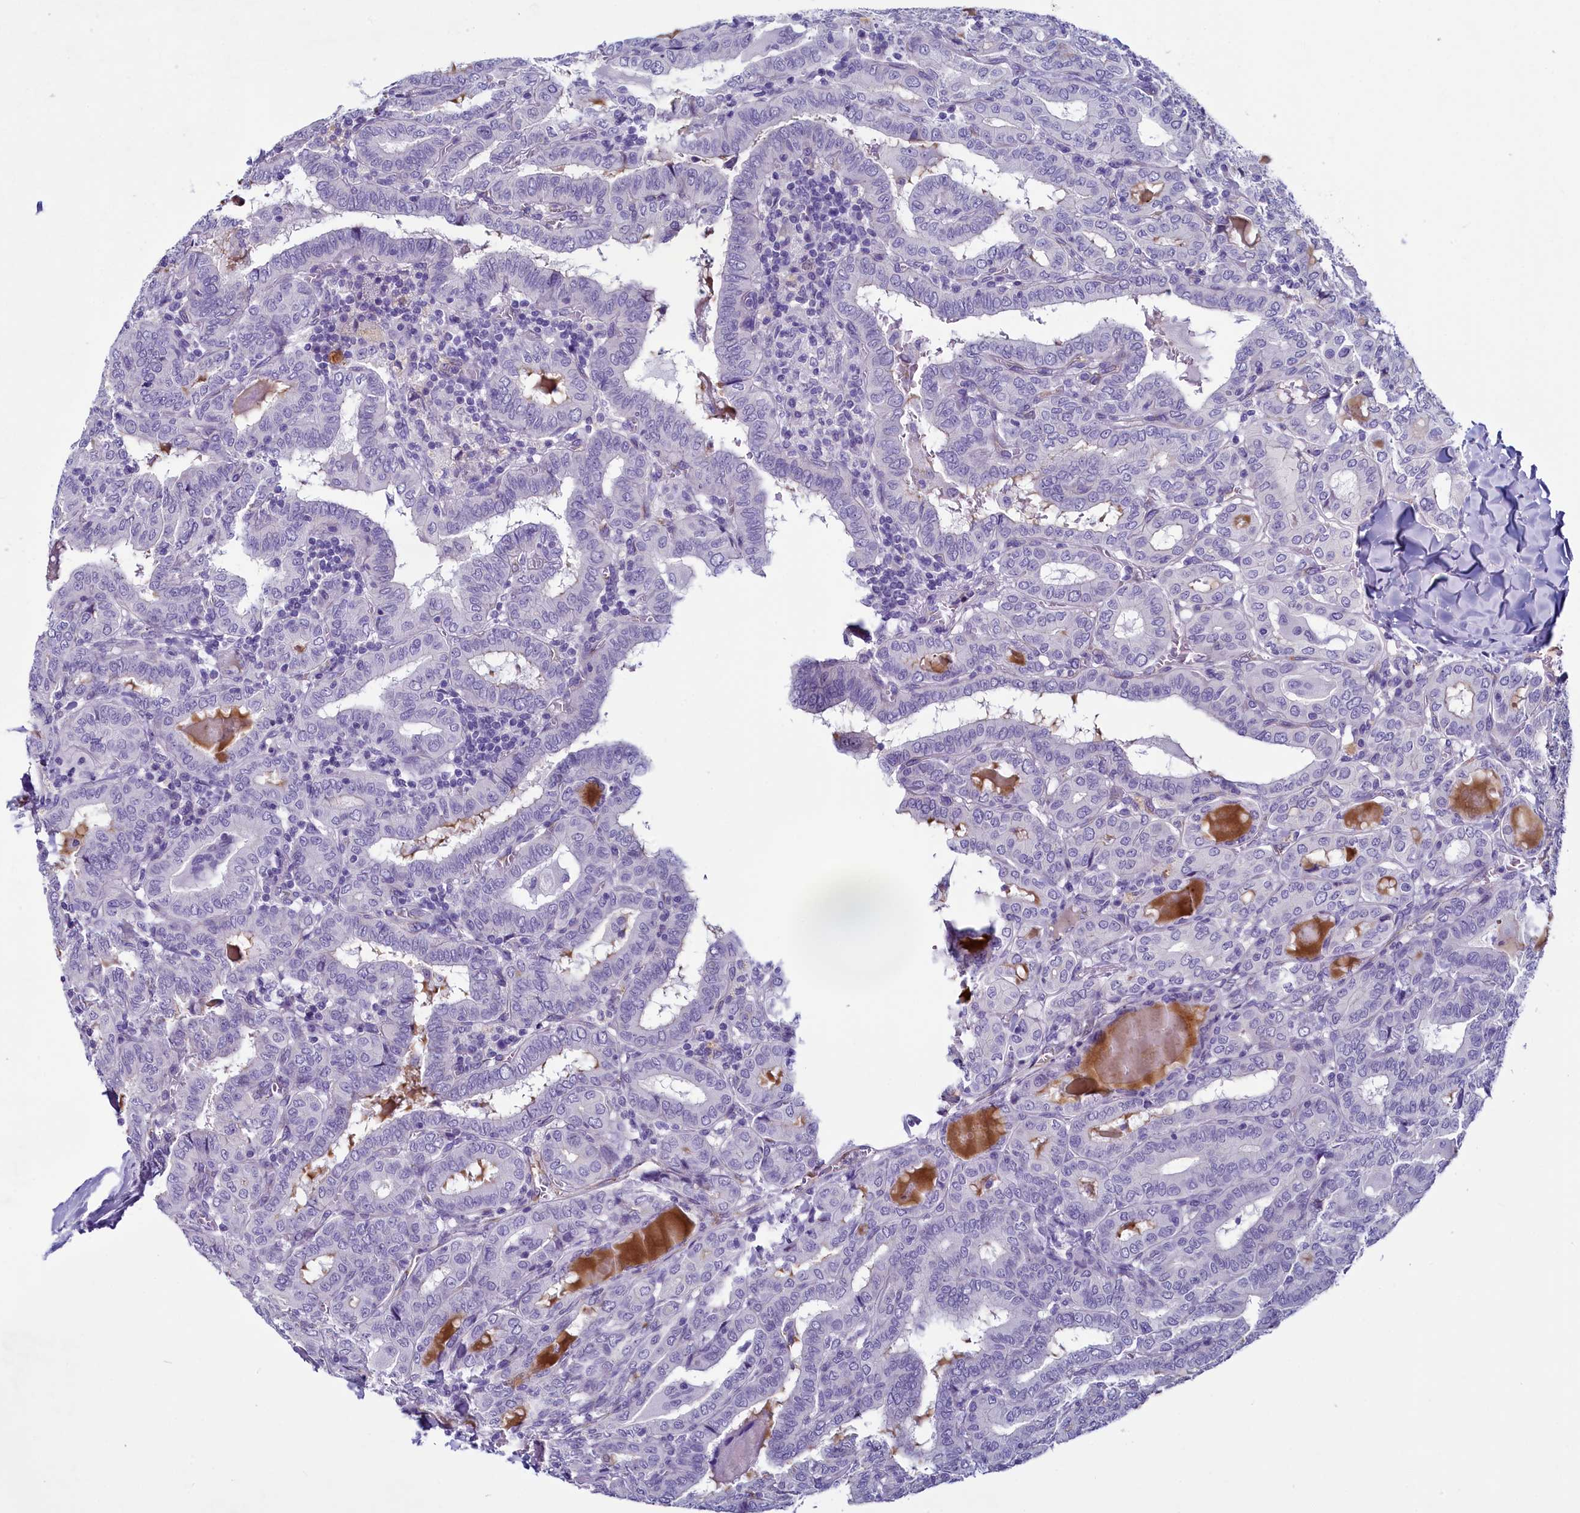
{"staining": {"intensity": "negative", "quantity": "none", "location": "none"}, "tissue": "thyroid cancer", "cell_type": "Tumor cells", "image_type": "cancer", "snomed": [{"axis": "morphology", "description": "Papillary adenocarcinoma, NOS"}, {"axis": "topography", "description": "Thyroid gland"}], "caption": "Human thyroid papillary adenocarcinoma stained for a protein using immunohistochemistry (IHC) reveals no expression in tumor cells.", "gene": "INSC", "patient": {"sex": "female", "age": 72}}